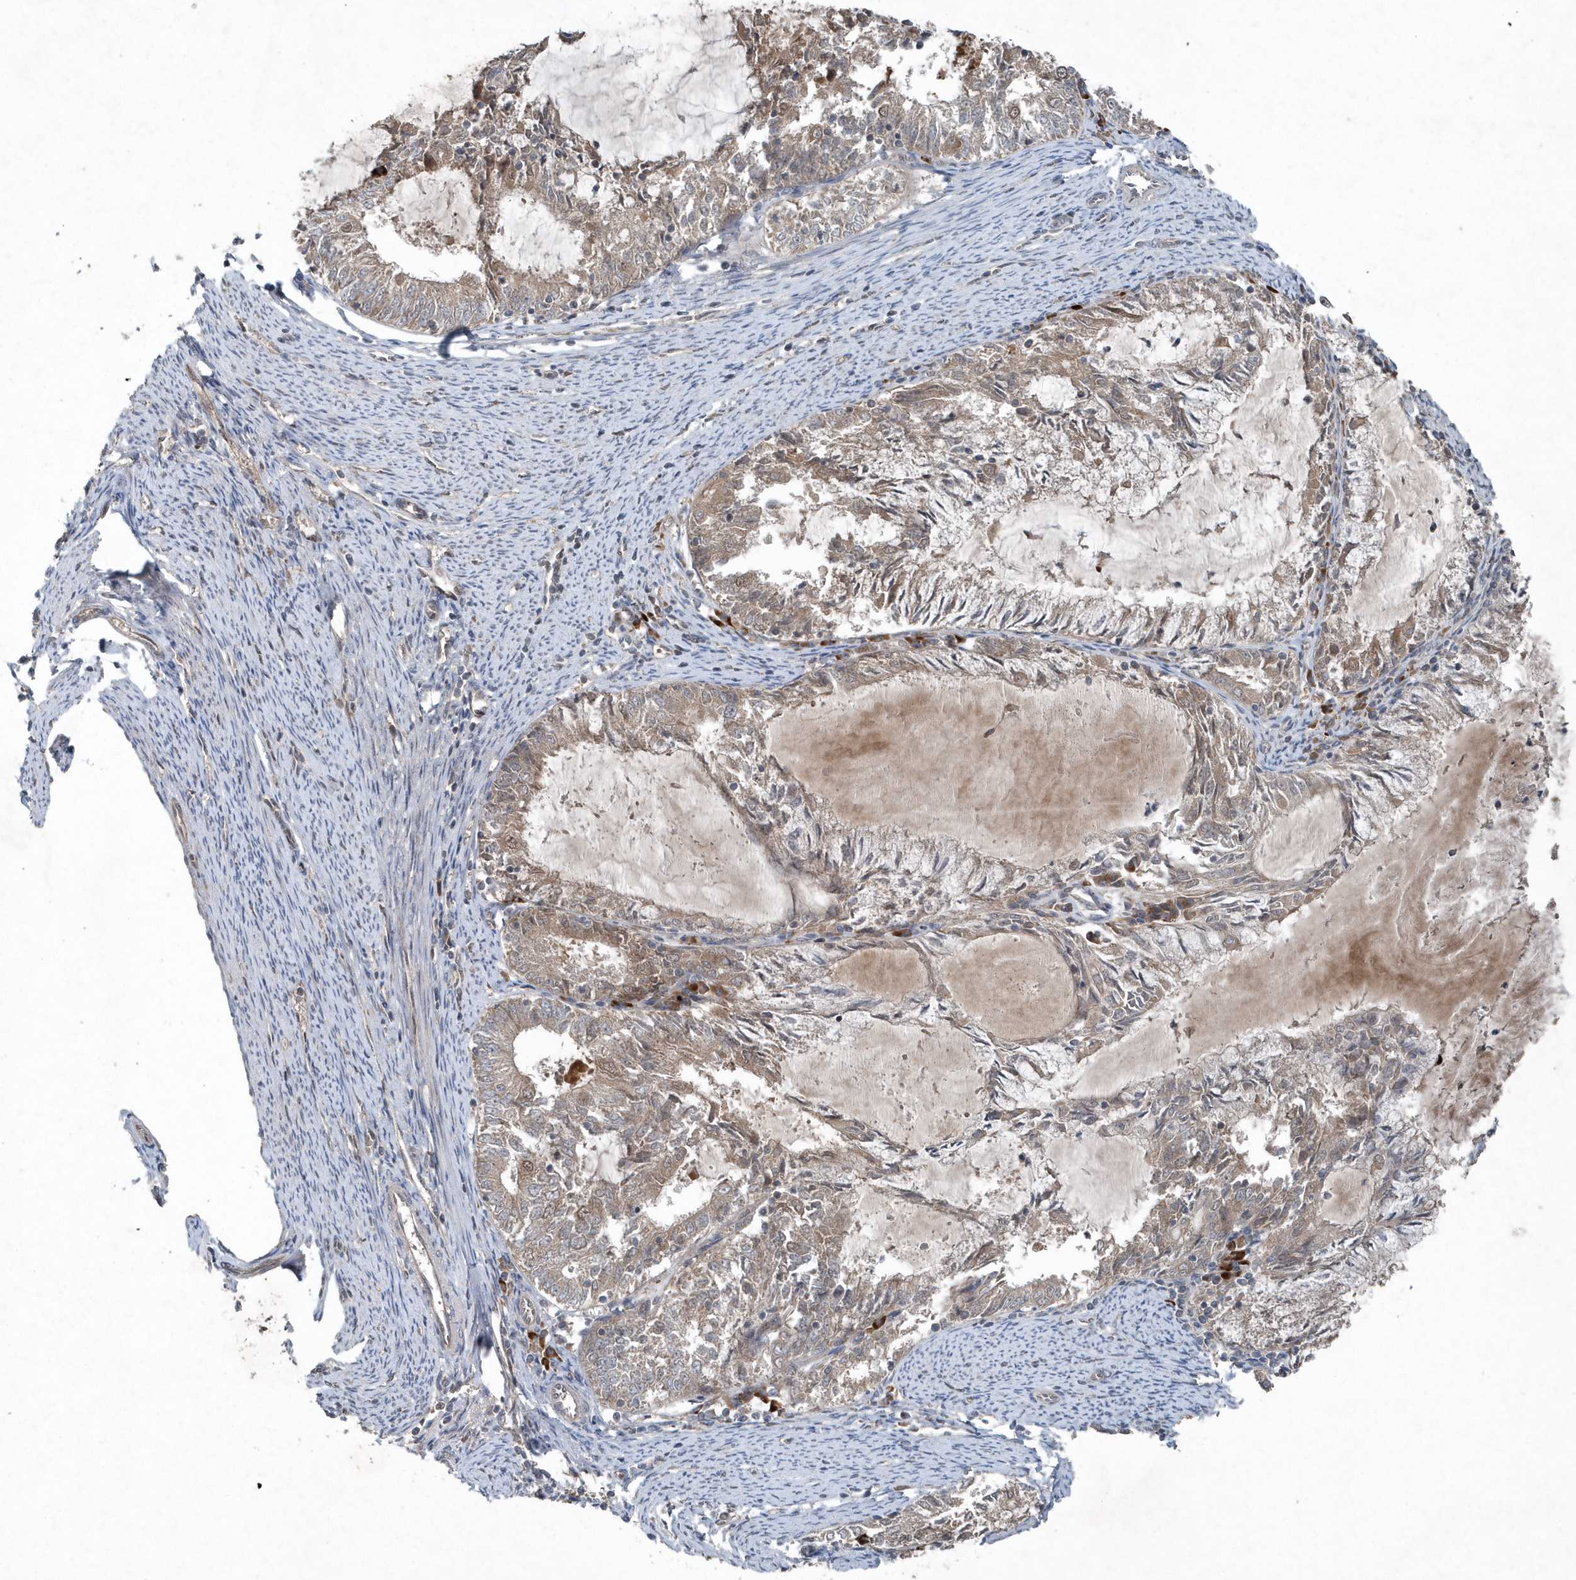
{"staining": {"intensity": "weak", "quantity": "25%-75%", "location": "cytoplasmic/membranous"}, "tissue": "endometrial cancer", "cell_type": "Tumor cells", "image_type": "cancer", "snomed": [{"axis": "morphology", "description": "Adenocarcinoma, NOS"}, {"axis": "topography", "description": "Endometrium"}], "caption": "Immunohistochemistry (DAB) staining of human endometrial adenocarcinoma demonstrates weak cytoplasmic/membranous protein positivity in about 25%-75% of tumor cells.", "gene": "QTRT2", "patient": {"sex": "female", "age": 57}}